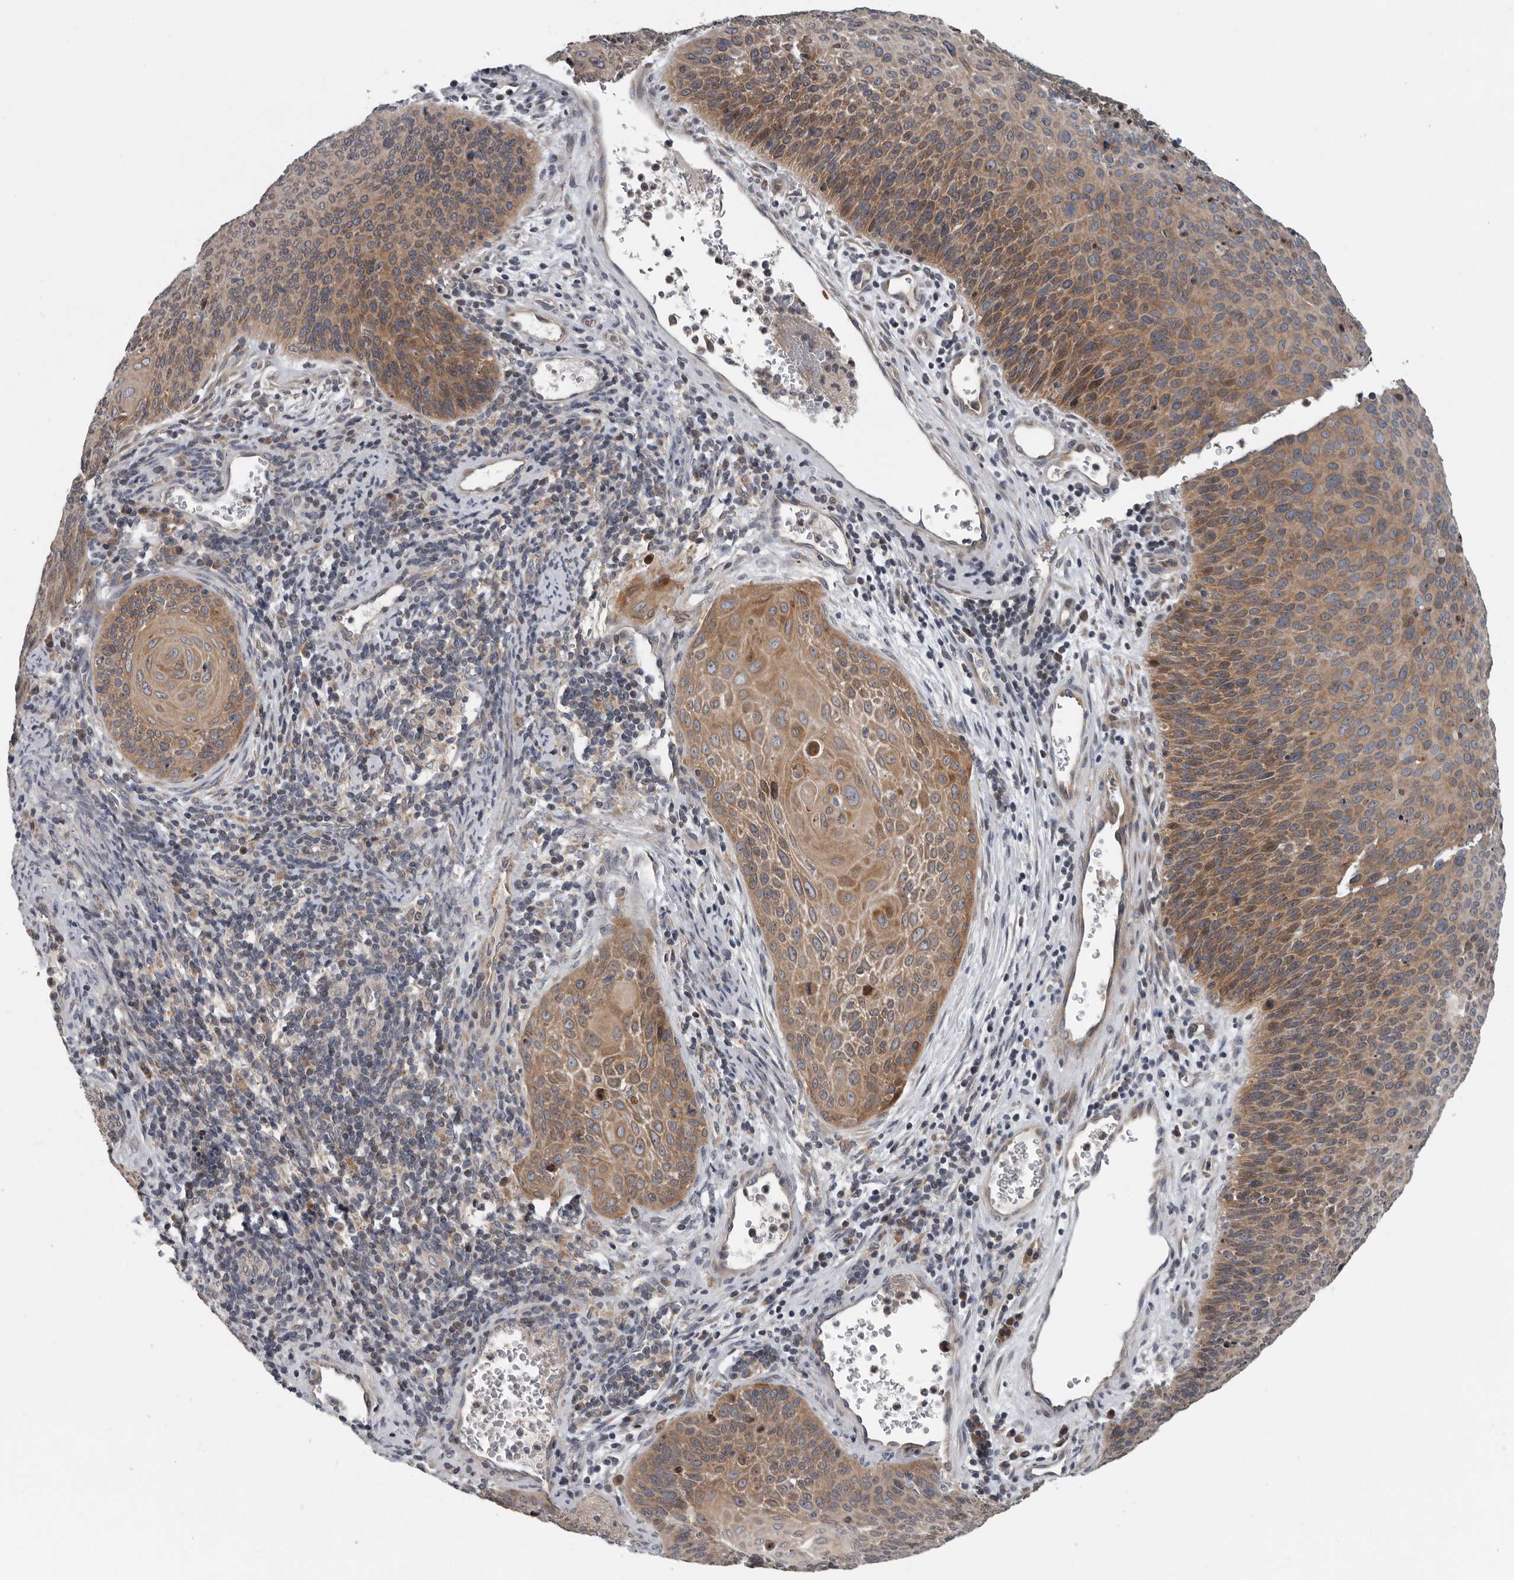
{"staining": {"intensity": "moderate", "quantity": ">75%", "location": "cytoplasmic/membranous"}, "tissue": "cervical cancer", "cell_type": "Tumor cells", "image_type": "cancer", "snomed": [{"axis": "morphology", "description": "Squamous cell carcinoma, NOS"}, {"axis": "topography", "description": "Cervix"}], "caption": "An image showing moderate cytoplasmic/membranous positivity in about >75% of tumor cells in cervical cancer, as visualized by brown immunohistochemical staining.", "gene": "TMEM199", "patient": {"sex": "female", "age": 55}}